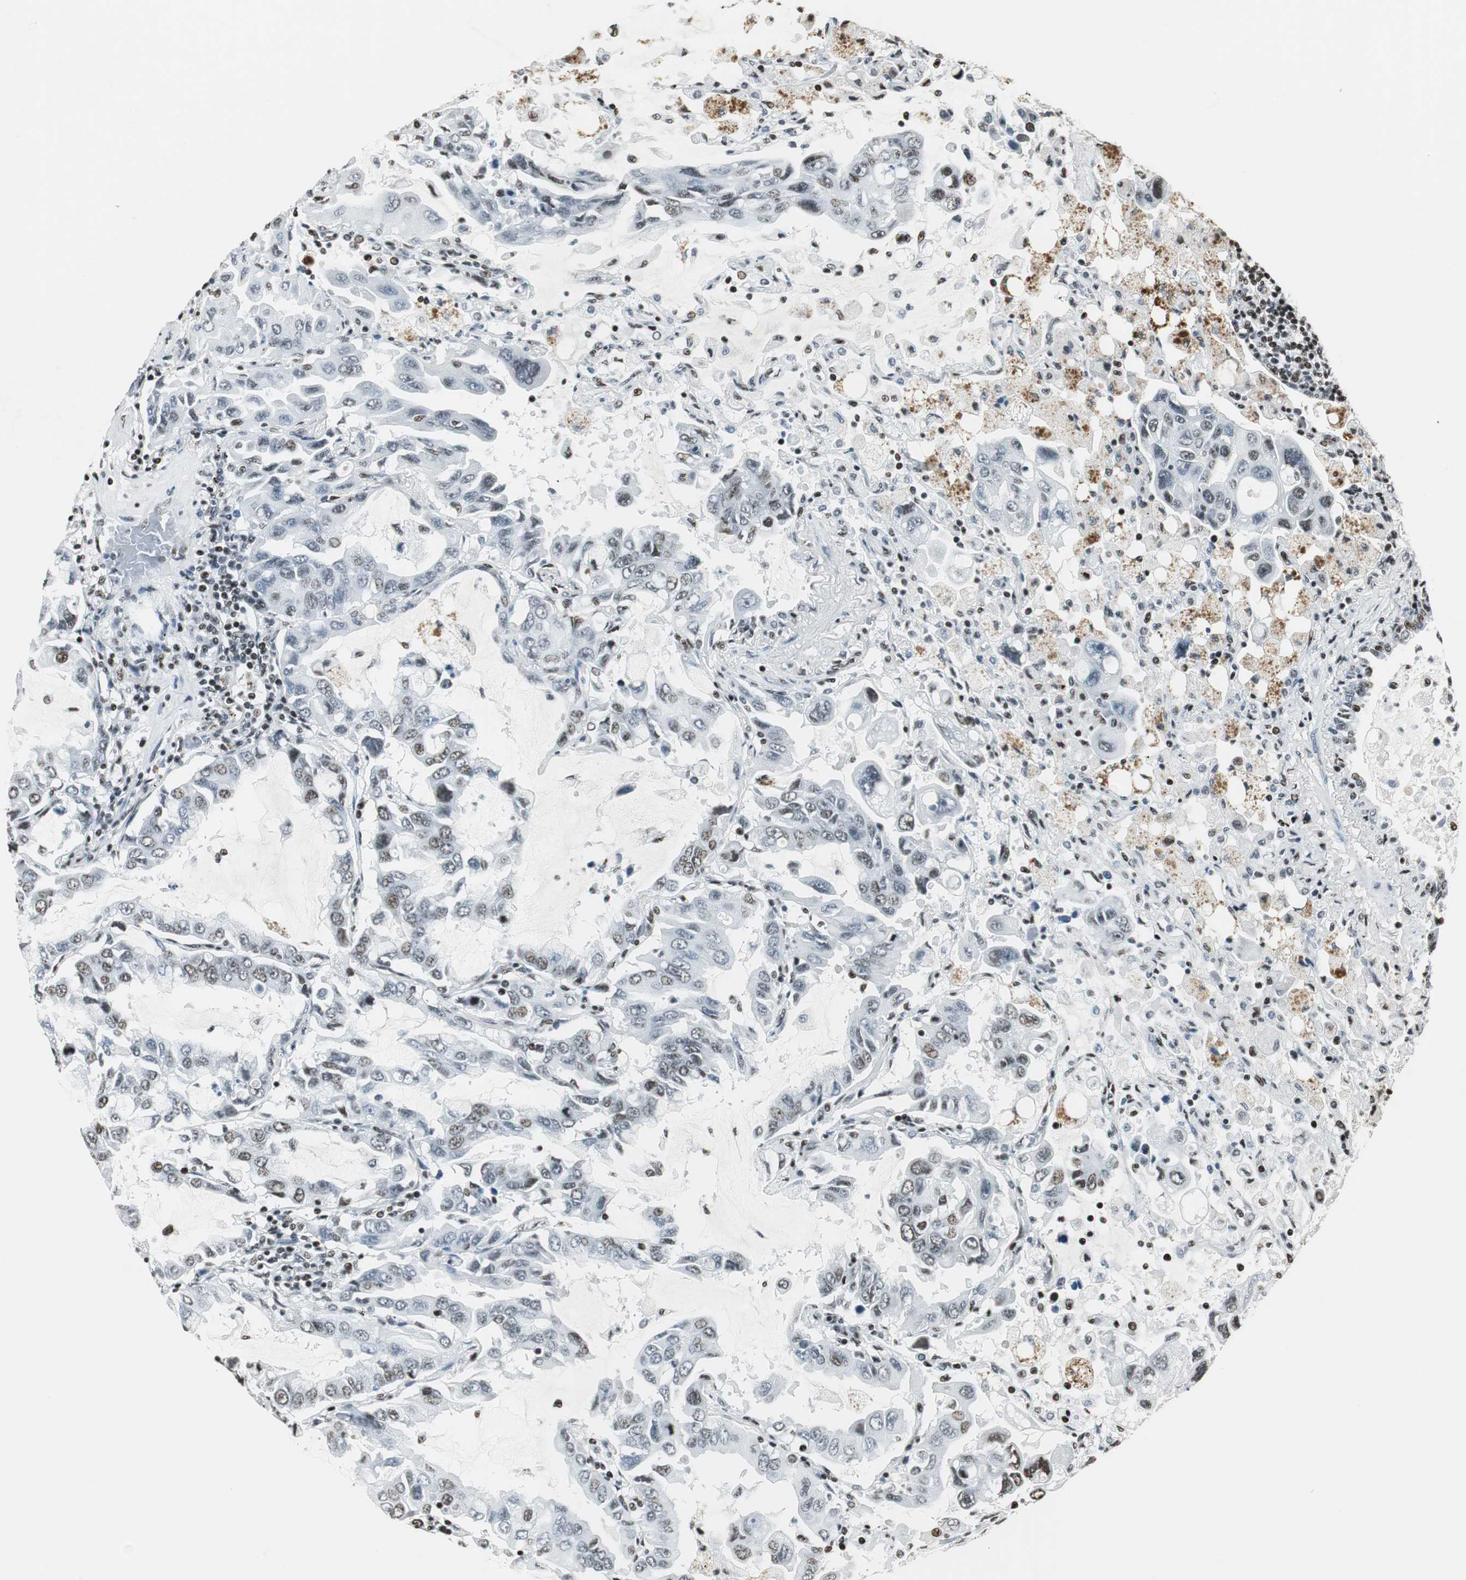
{"staining": {"intensity": "weak", "quantity": "<25%", "location": "nuclear"}, "tissue": "lung cancer", "cell_type": "Tumor cells", "image_type": "cancer", "snomed": [{"axis": "morphology", "description": "Adenocarcinoma, NOS"}, {"axis": "topography", "description": "Lung"}], "caption": "Immunohistochemistry (IHC) histopathology image of human adenocarcinoma (lung) stained for a protein (brown), which shows no staining in tumor cells.", "gene": "RBBP4", "patient": {"sex": "male", "age": 64}}